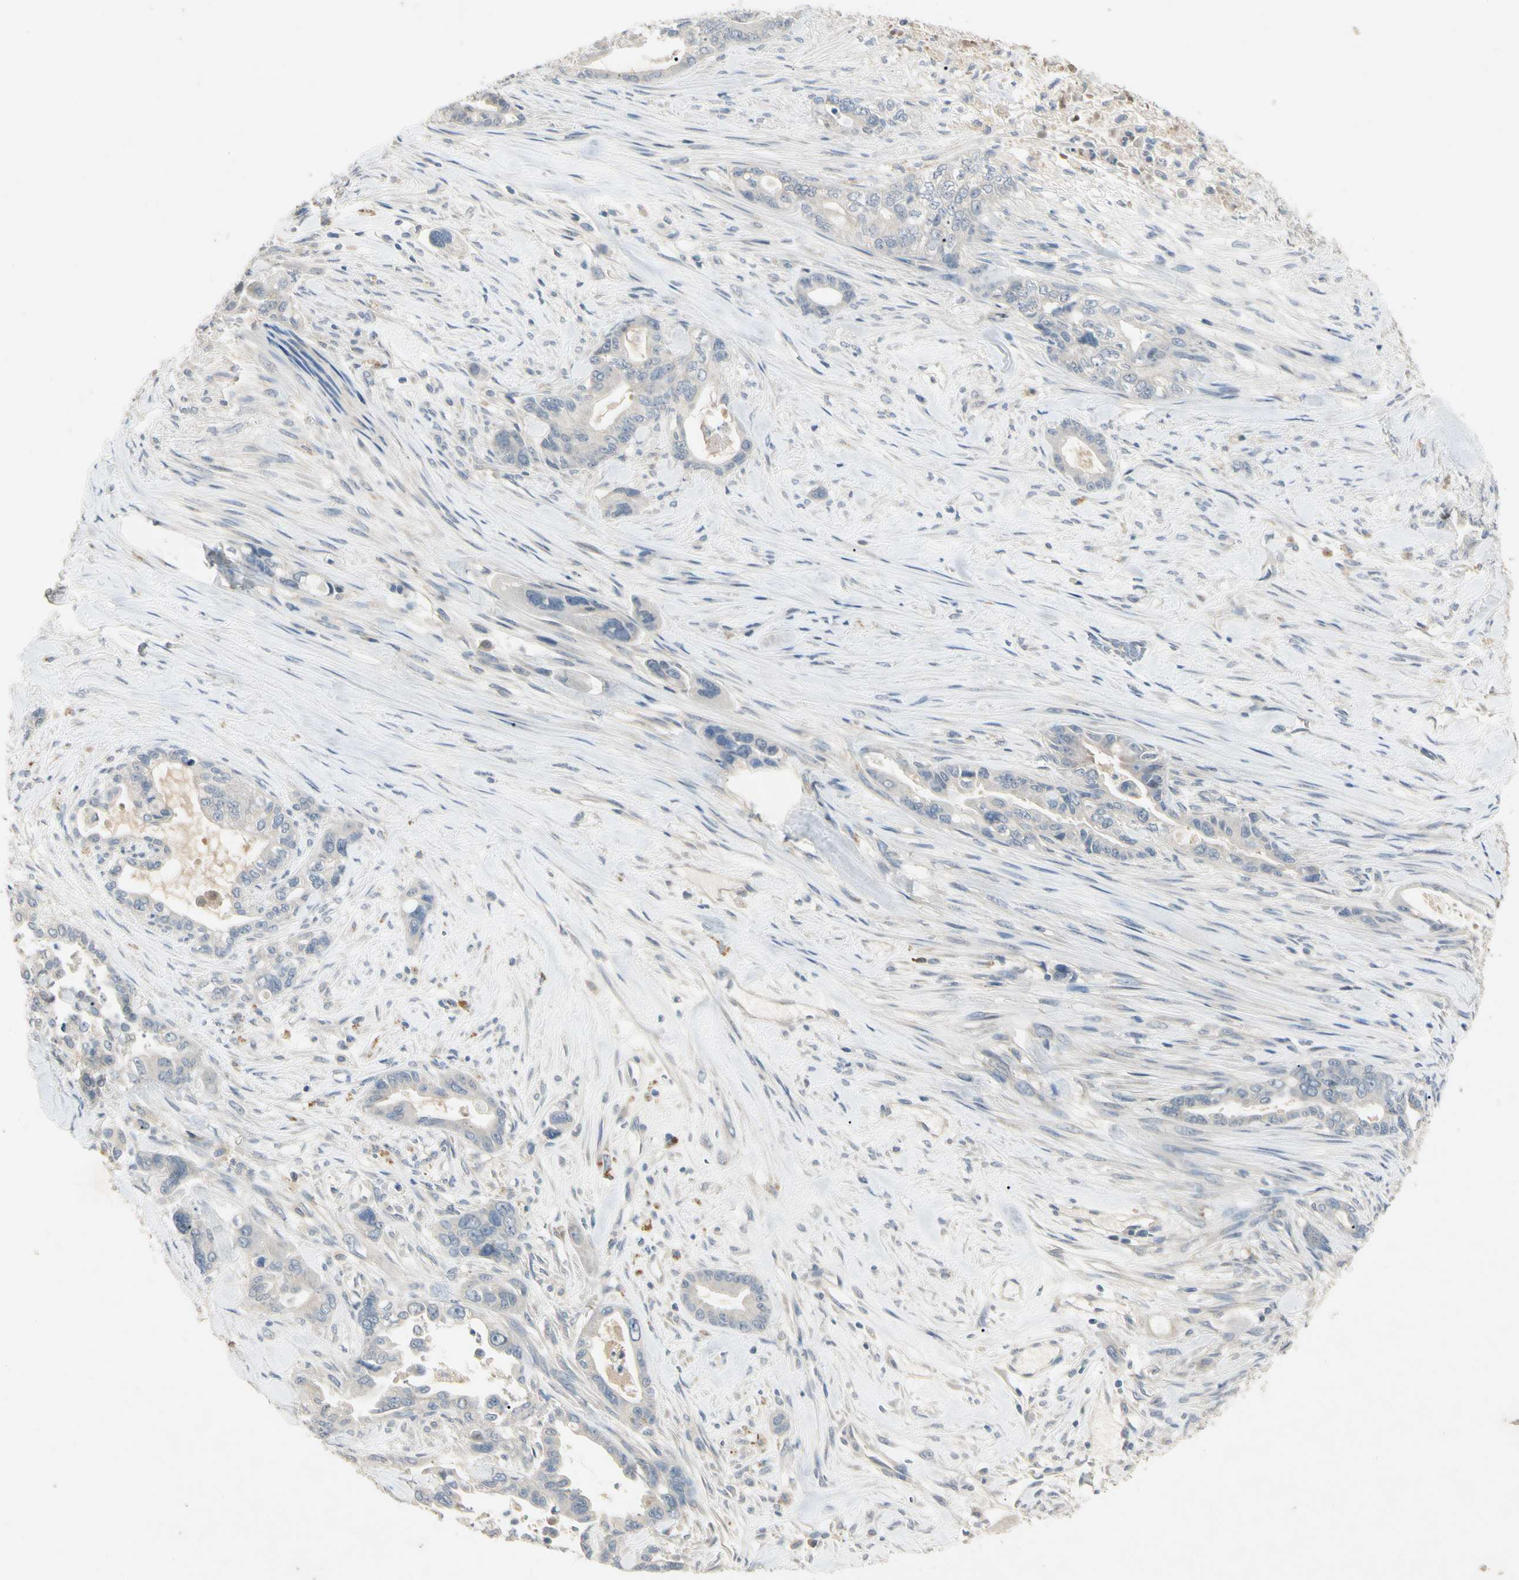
{"staining": {"intensity": "negative", "quantity": "none", "location": "none"}, "tissue": "pancreatic cancer", "cell_type": "Tumor cells", "image_type": "cancer", "snomed": [{"axis": "morphology", "description": "Adenocarcinoma, NOS"}, {"axis": "topography", "description": "Pancreas"}], "caption": "This micrograph is of pancreatic adenocarcinoma stained with immunohistochemistry (IHC) to label a protein in brown with the nuclei are counter-stained blue. There is no staining in tumor cells.", "gene": "PRSS21", "patient": {"sex": "male", "age": 70}}